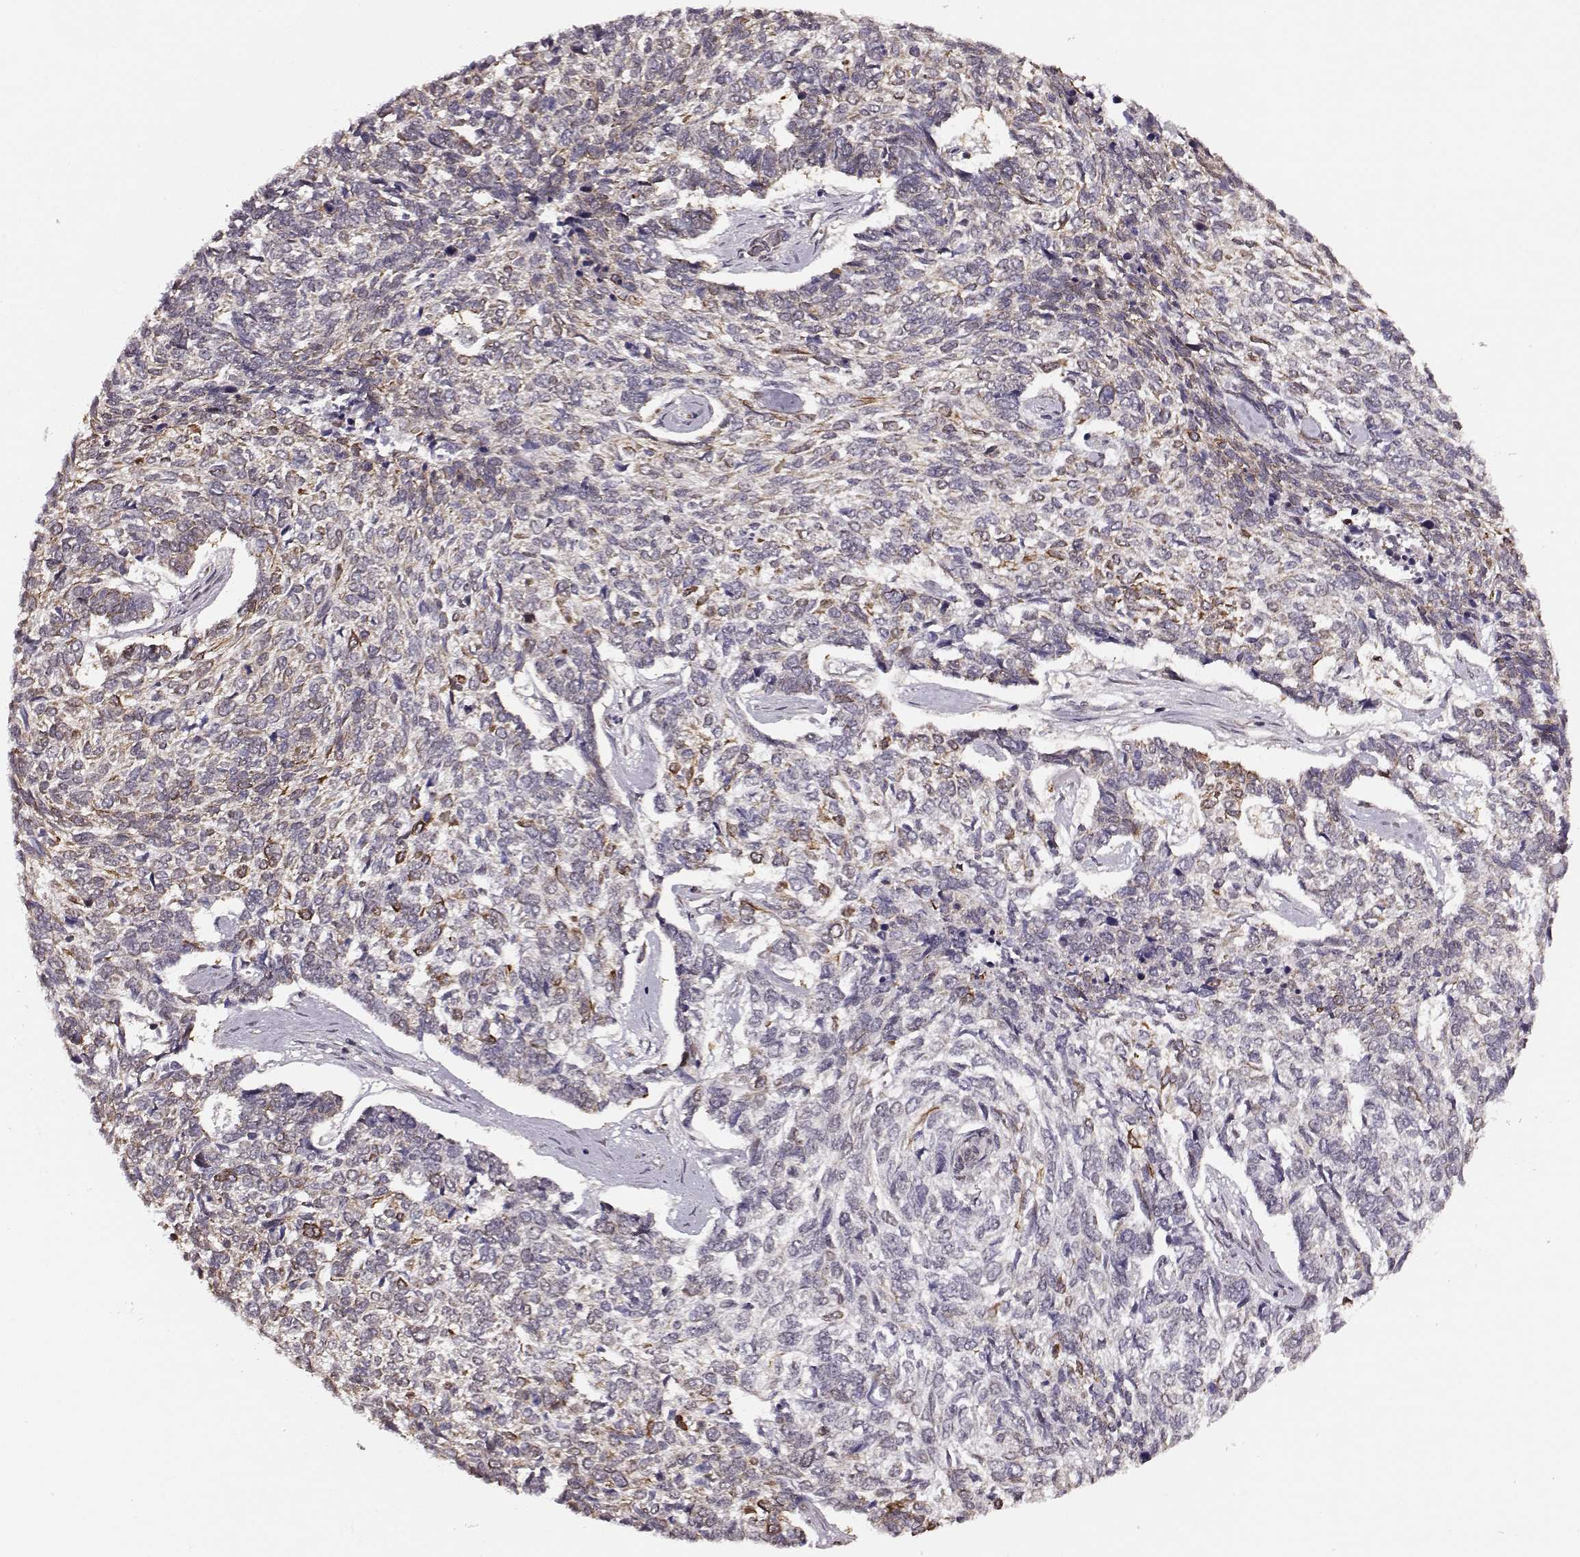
{"staining": {"intensity": "moderate", "quantity": "<25%", "location": "nuclear"}, "tissue": "skin cancer", "cell_type": "Tumor cells", "image_type": "cancer", "snomed": [{"axis": "morphology", "description": "Basal cell carcinoma"}, {"axis": "topography", "description": "Skin"}], "caption": "A micrograph showing moderate nuclear staining in approximately <25% of tumor cells in basal cell carcinoma (skin), as visualized by brown immunohistochemical staining.", "gene": "KLF6", "patient": {"sex": "female", "age": 65}}